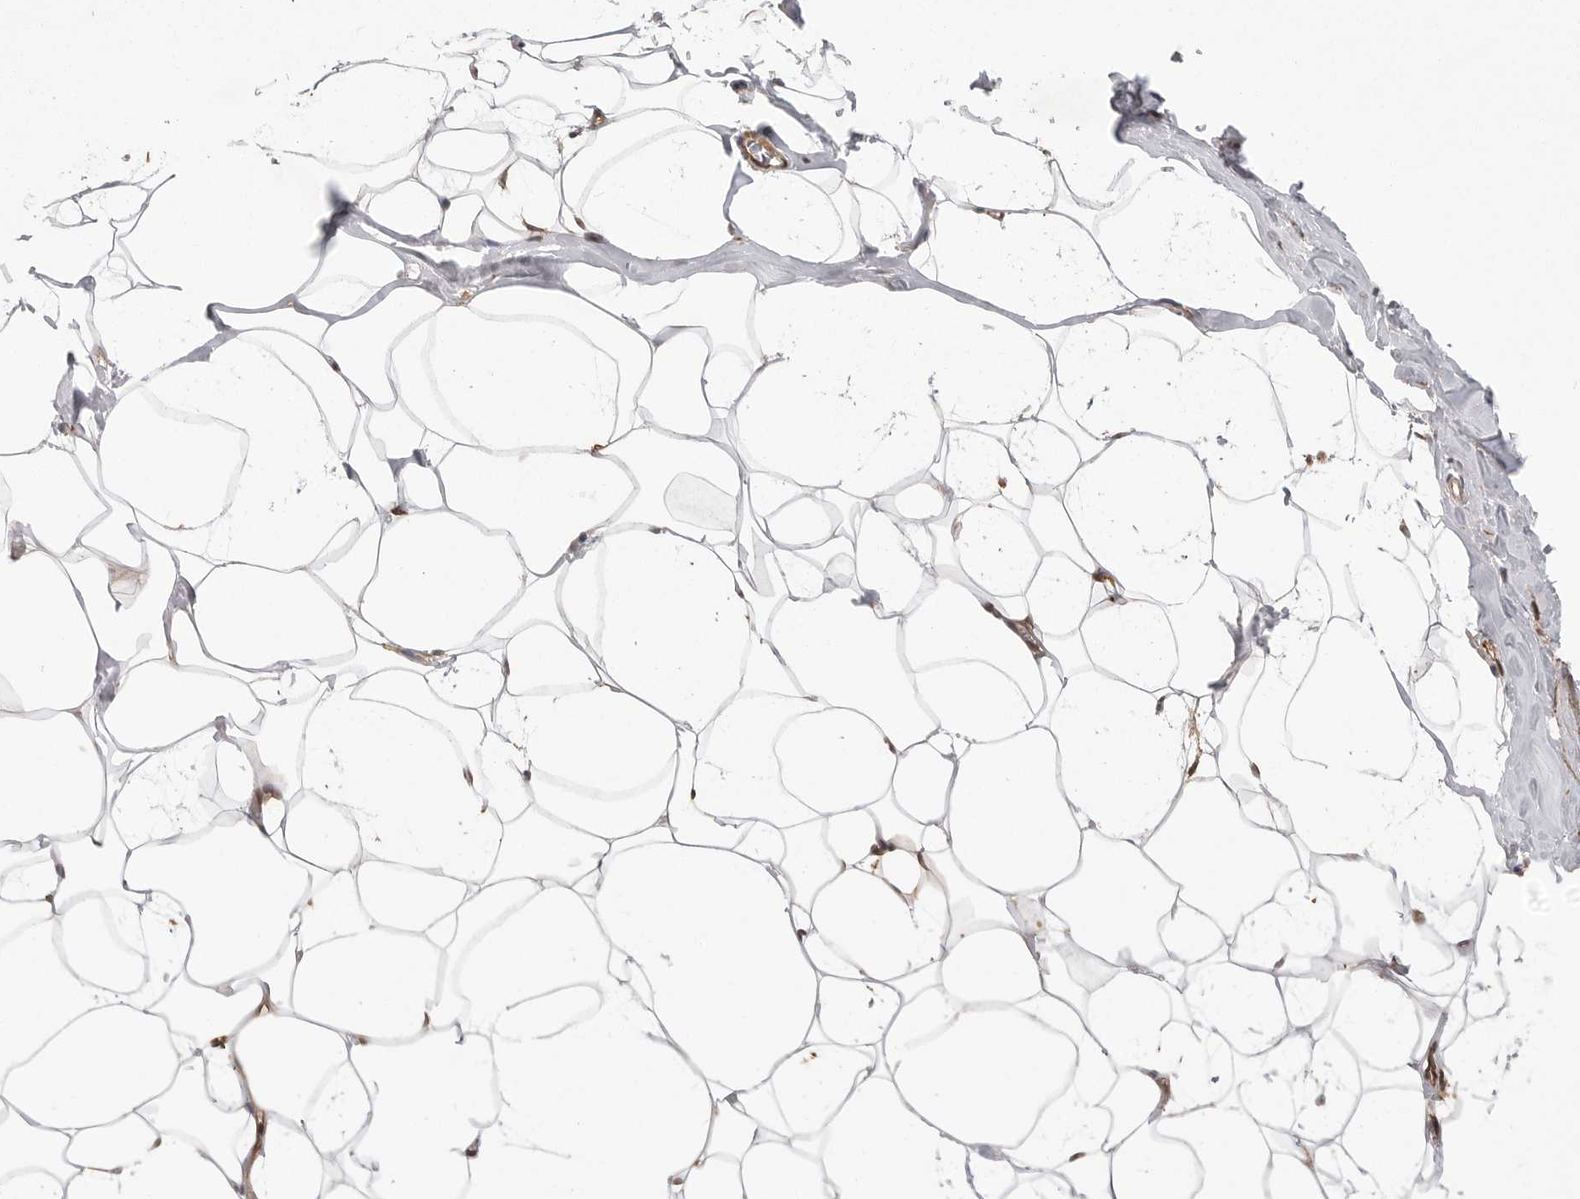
{"staining": {"intensity": "negative", "quantity": "none", "location": "none"}, "tissue": "adipose tissue", "cell_type": "Adipocytes", "image_type": "normal", "snomed": [{"axis": "morphology", "description": "Normal tissue, NOS"}, {"axis": "morphology", "description": "Fibrosis, NOS"}, {"axis": "topography", "description": "Breast"}, {"axis": "topography", "description": "Adipose tissue"}], "caption": "DAB (3,3'-diaminobenzidine) immunohistochemical staining of benign human adipose tissue reveals no significant positivity in adipocytes.", "gene": "NECTIN1", "patient": {"sex": "female", "age": 39}}